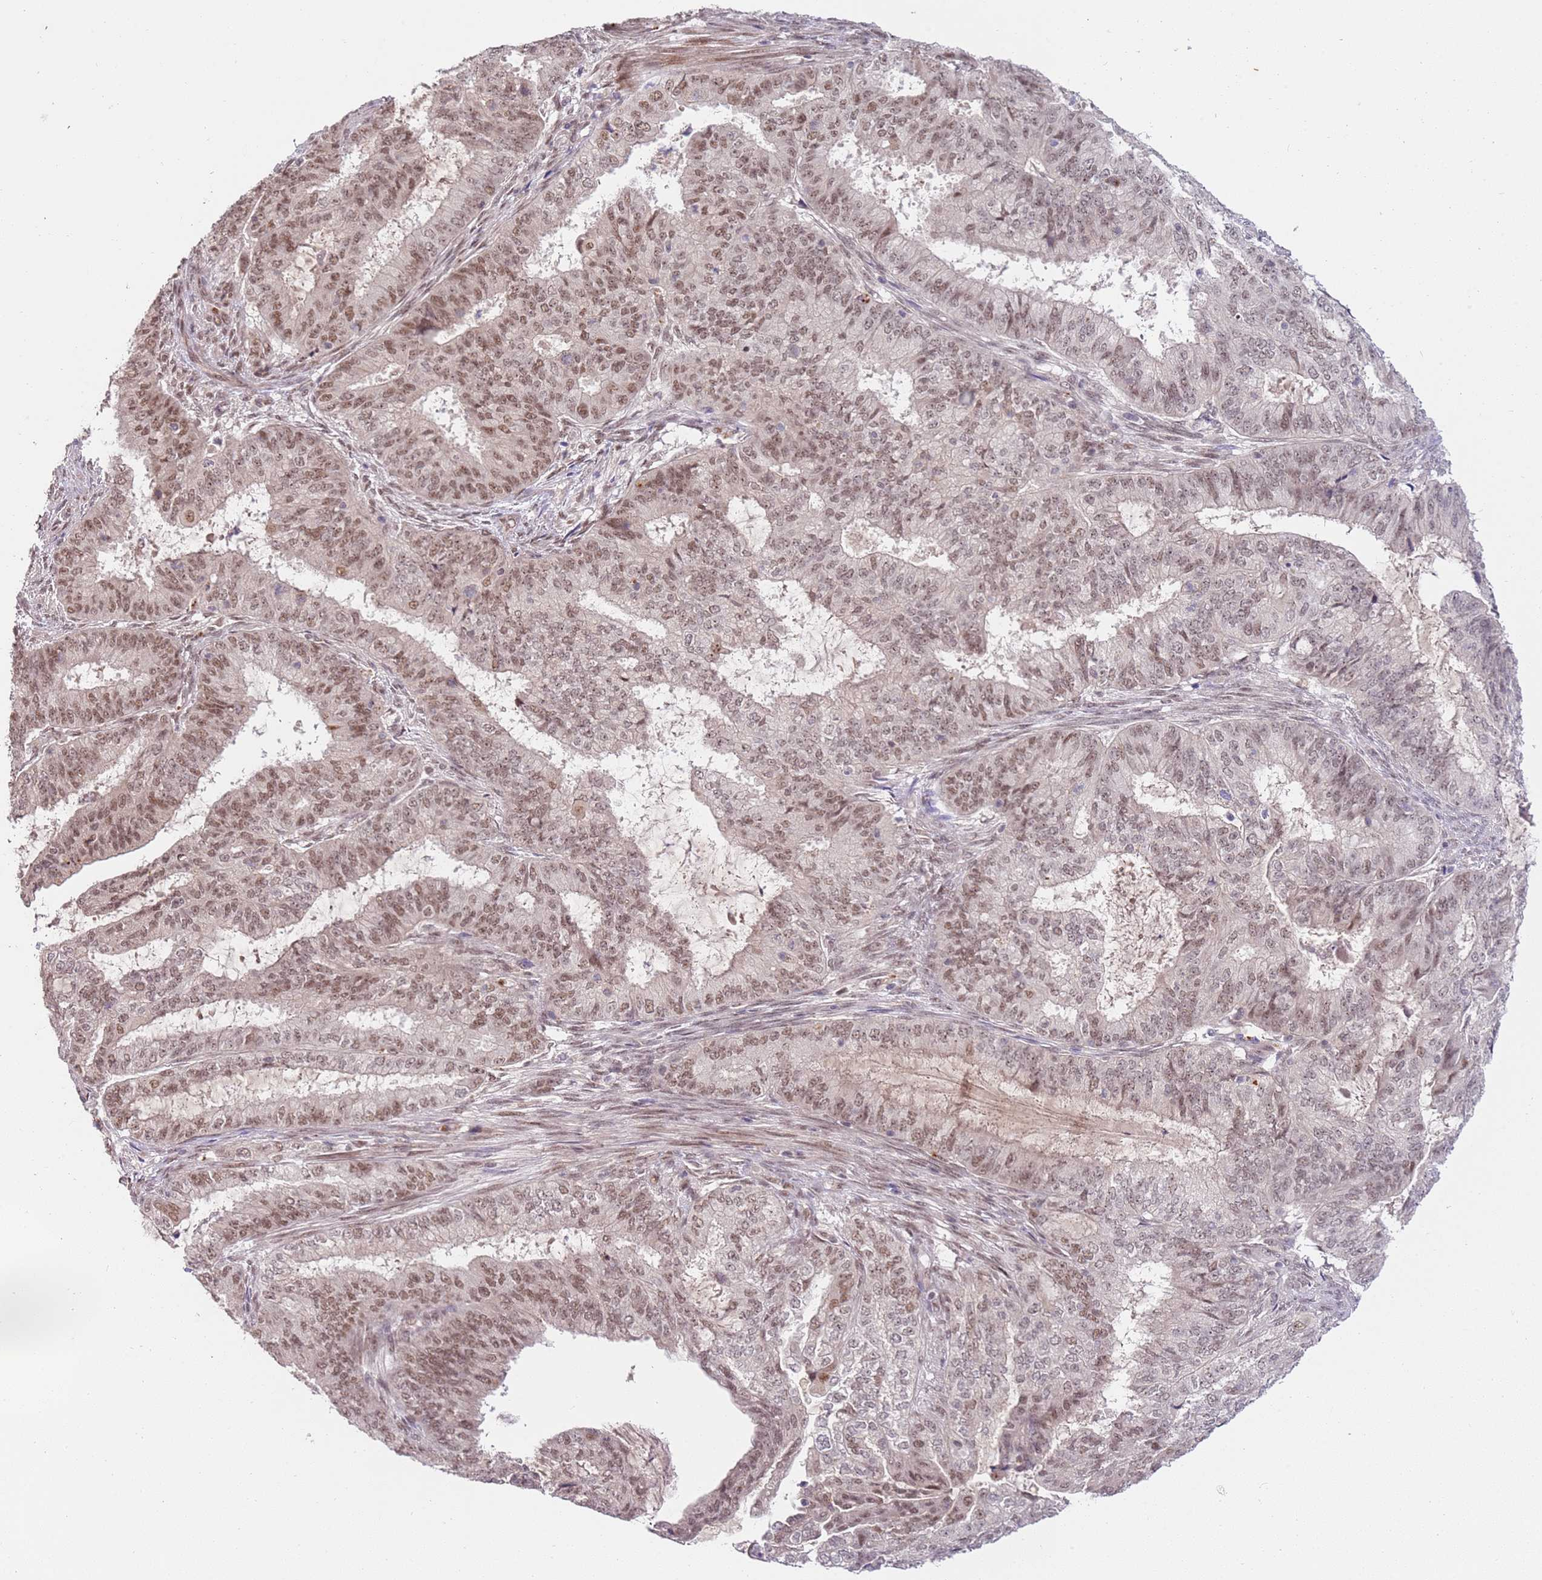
{"staining": {"intensity": "moderate", "quantity": ">75%", "location": "nuclear"}, "tissue": "endometrial cancer", "cell_type": "Tumor cells", "image_type": "cancer", "snomed": [{"axis": "morphology", "description": "Adenocarcinoma, NOS"}, {"axis": "topography", "description": "Endometrium"}], "caption": "A brown stain highlights moderate nuclear positivity of a protein in endometrial adenocarcinoma tumor cells.", "gene": "LGALSL", "patient": {"sex": "female", "age": 51}}